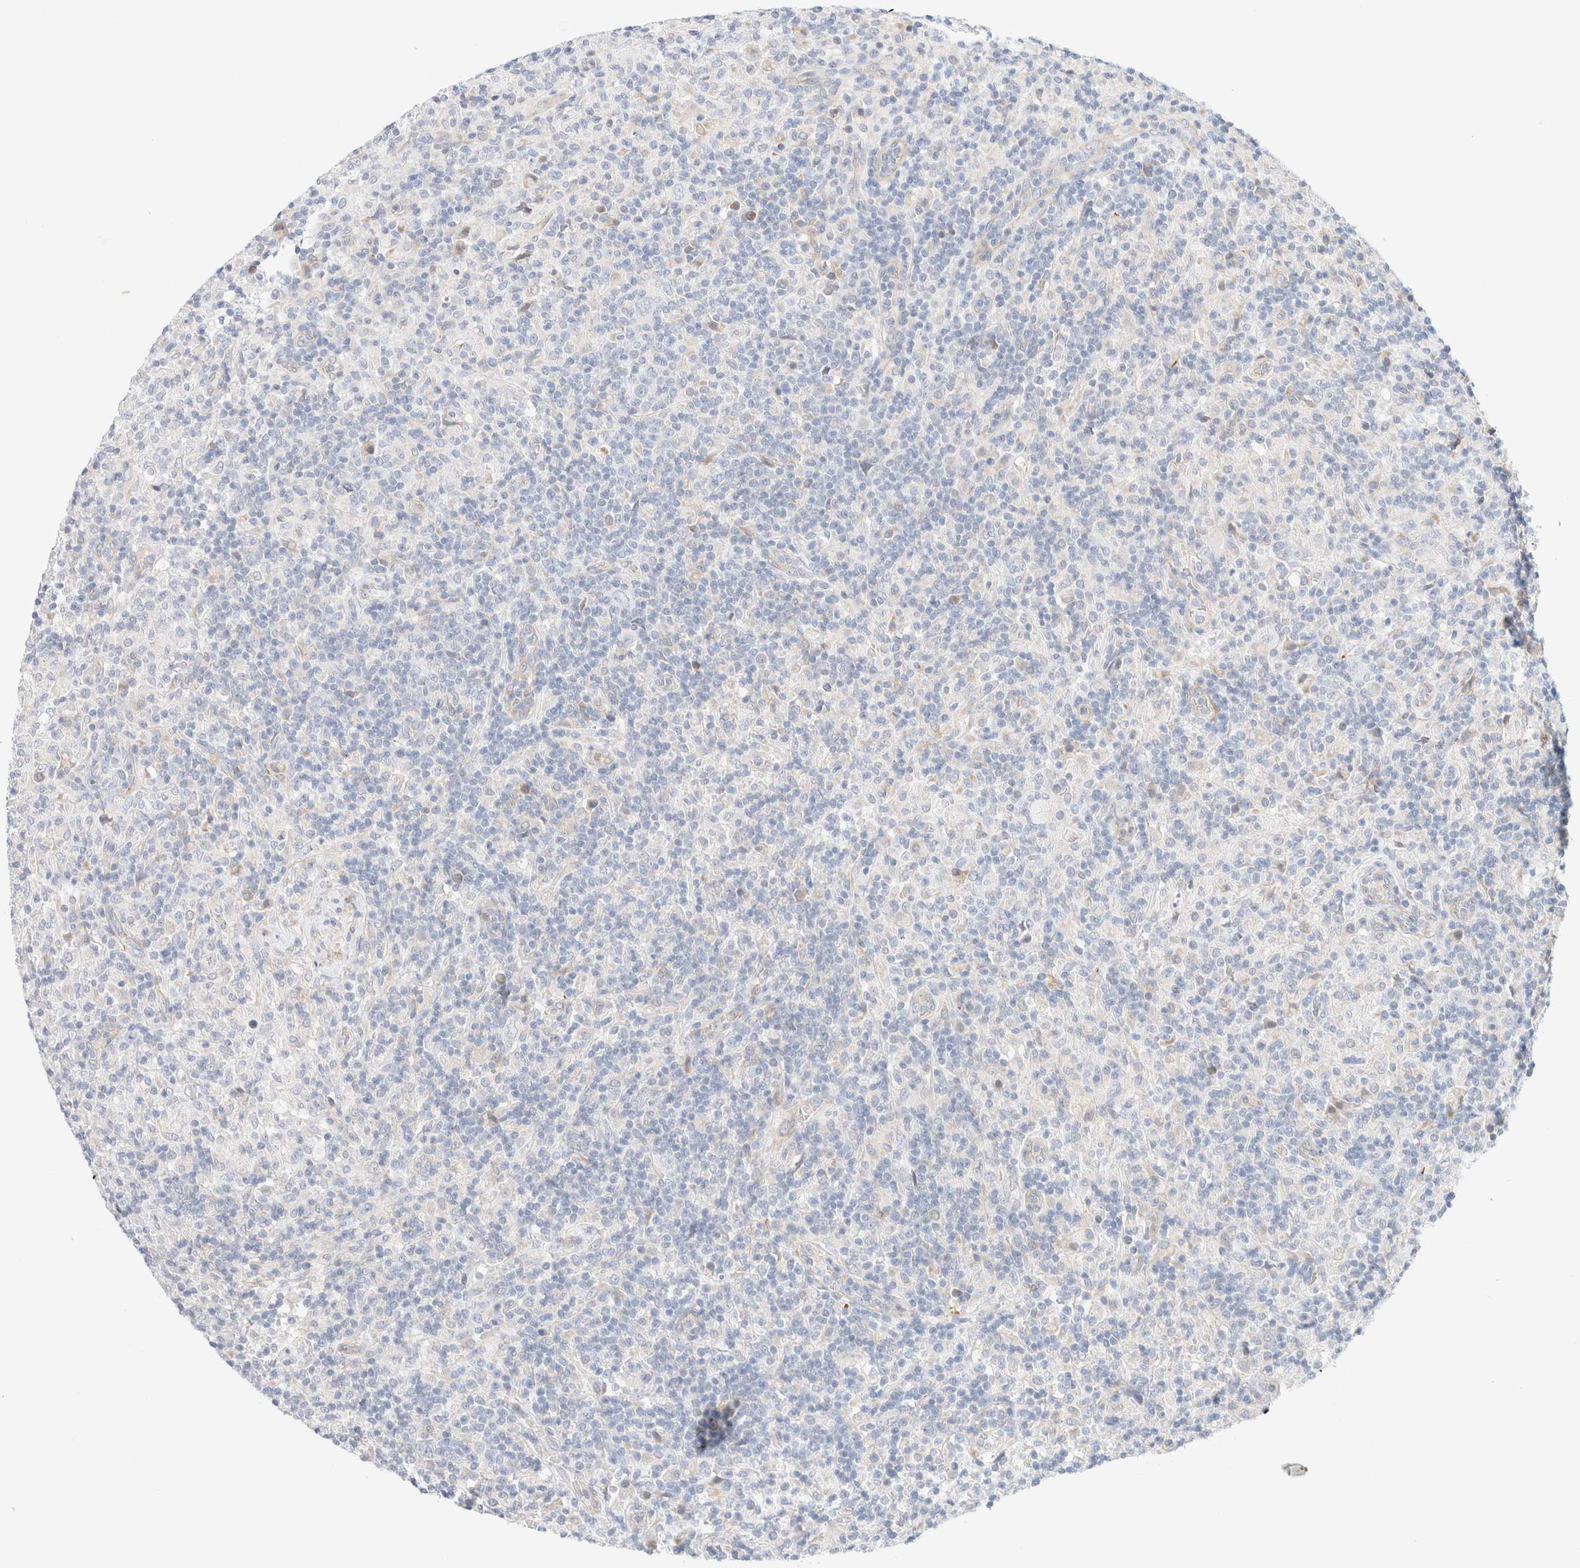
{"staining": {"intensity": "negative", "quantity": "none", "location": "none"}, "tissue": "lymphoma", "cell_type": "Tumor cells", "image_type": "cancer", "snomed": [{"axis": "morphology", "description": "Hodgkin's disease, NOS"}, {"axis": "topography", "description": "Lymph node"}], "caption": "This is a photomicrograph of immunohistochemistry (IHC) staining of Hodgkin's disease, which shows no expression in tumor cells.", "gene": "SLC25A48", "patient": {"sex": "male", "age": 70}}